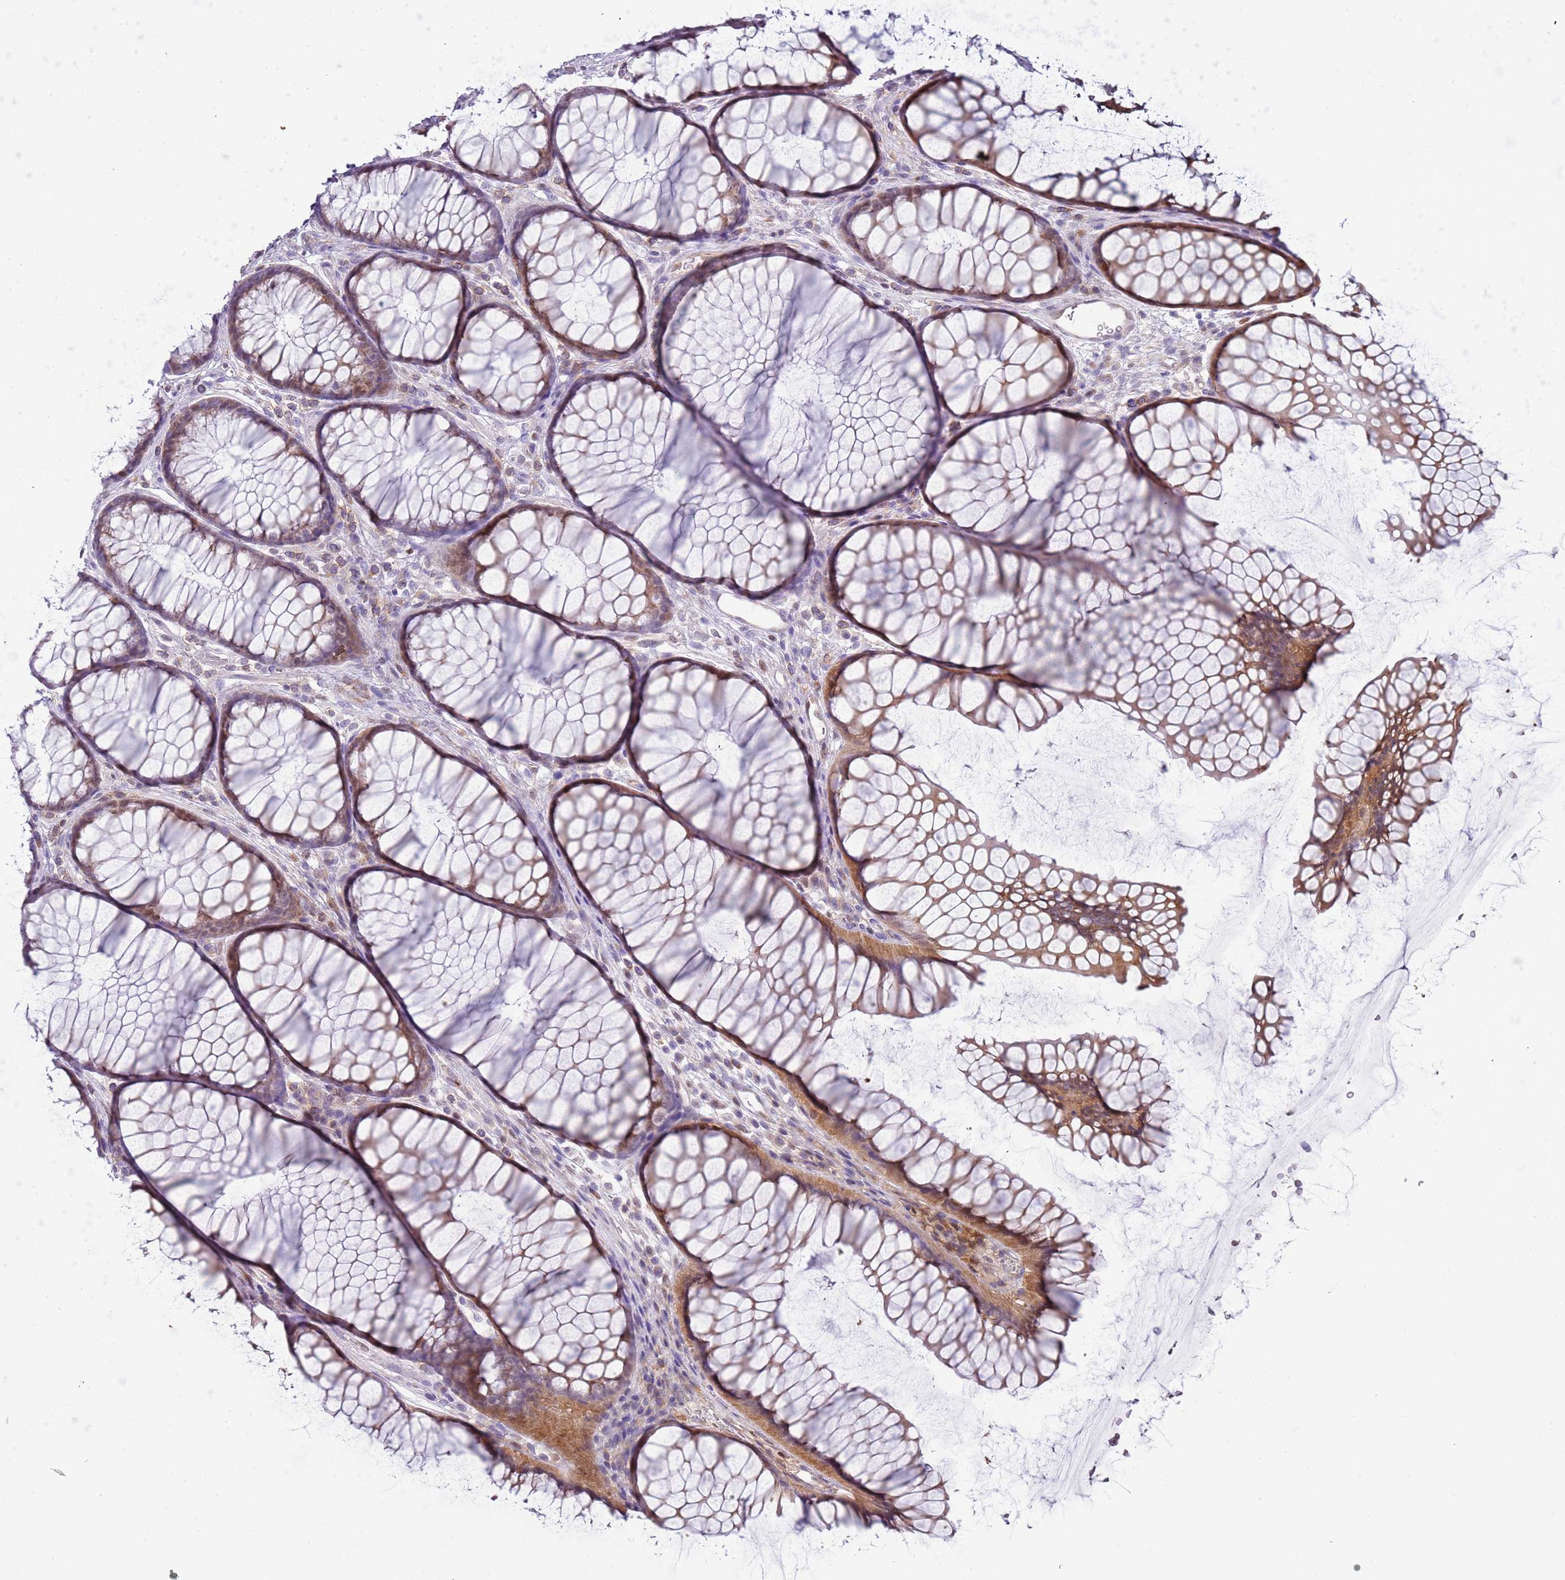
{"staining": {"intensity": "negative", "quantity": "none", "location": "none"}, "tissue": "colon", "cell_type": "Endothelial cells", "image_type": "normal", "snomed": [{"axis": "morphology", "description": "Normal tissue, NOS"}, {"axis": "topography", "description": "Colon"}], "caption": "A photomicrograph of colon stained for a protein demonstrates no brown staining in endothelial cells. (Brightfield microscopy of DAB (3,3'-diaminobenzidine) immunohistochemistry (IHC) at high magnification).", "gene": "NBPF4", "patient": {"sex": "female", "age": 82}}